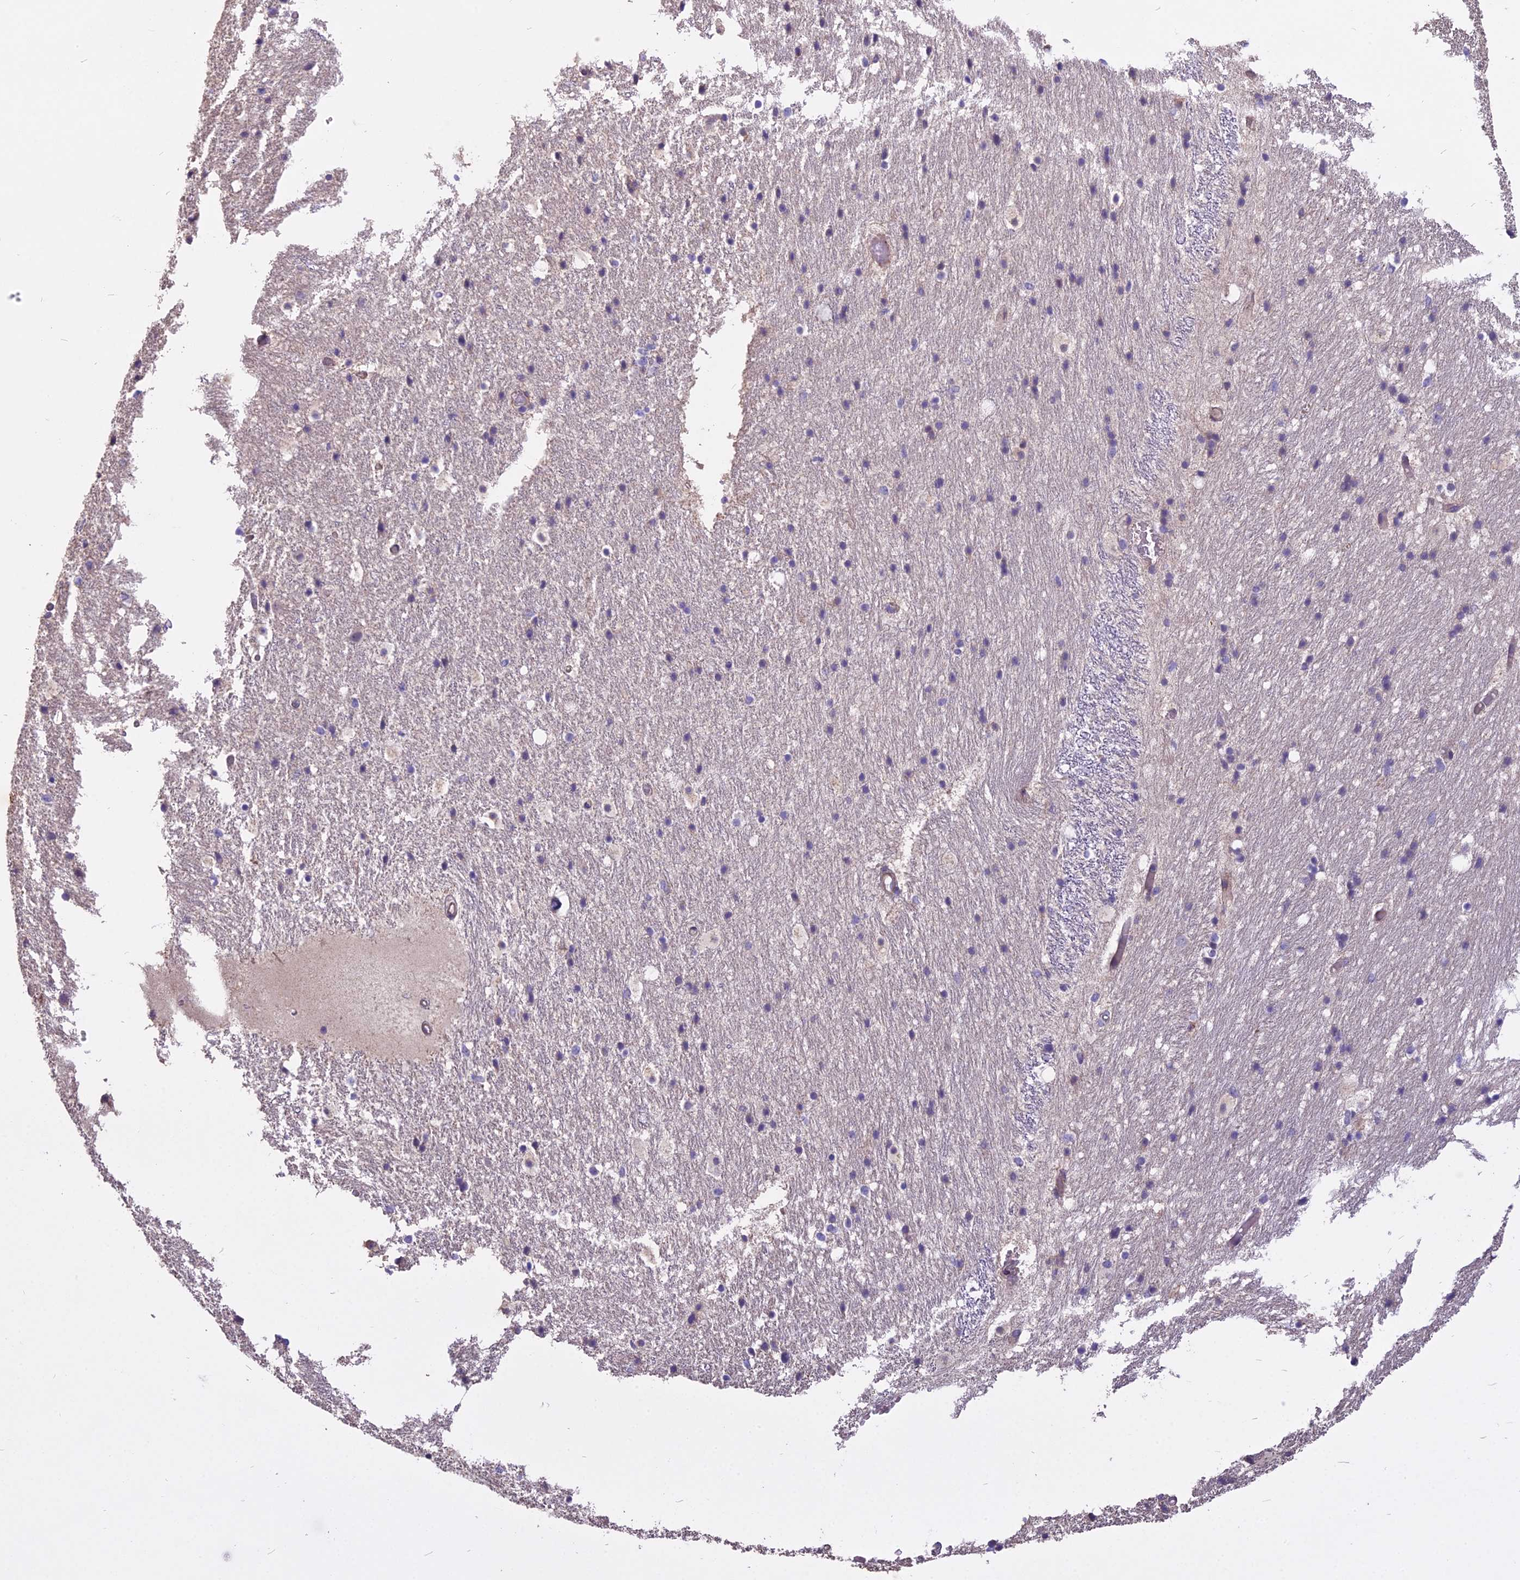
{"staining": {"intensity": "negative", "quantity": "none", "location": "none"}, "tissue": "hippocampus", "cell_type": "Glial cells", "image_type": "normal", "snomed": [{"axis": "morphology", "description": "Normal tissue, NOS"}, {"axis": "topography", "description": "Hippocampus"}], "caption": "High power microscopy photomicrograph of an immunohistochemistry (IHC) micrograph of normal hippocampus, revealing no significant expression in glial cells. (Immunohistochemistry, brightfield microscopy, high magnification).", "gene": "DUS2", "patient": {"sex": "female", "age": 52}}